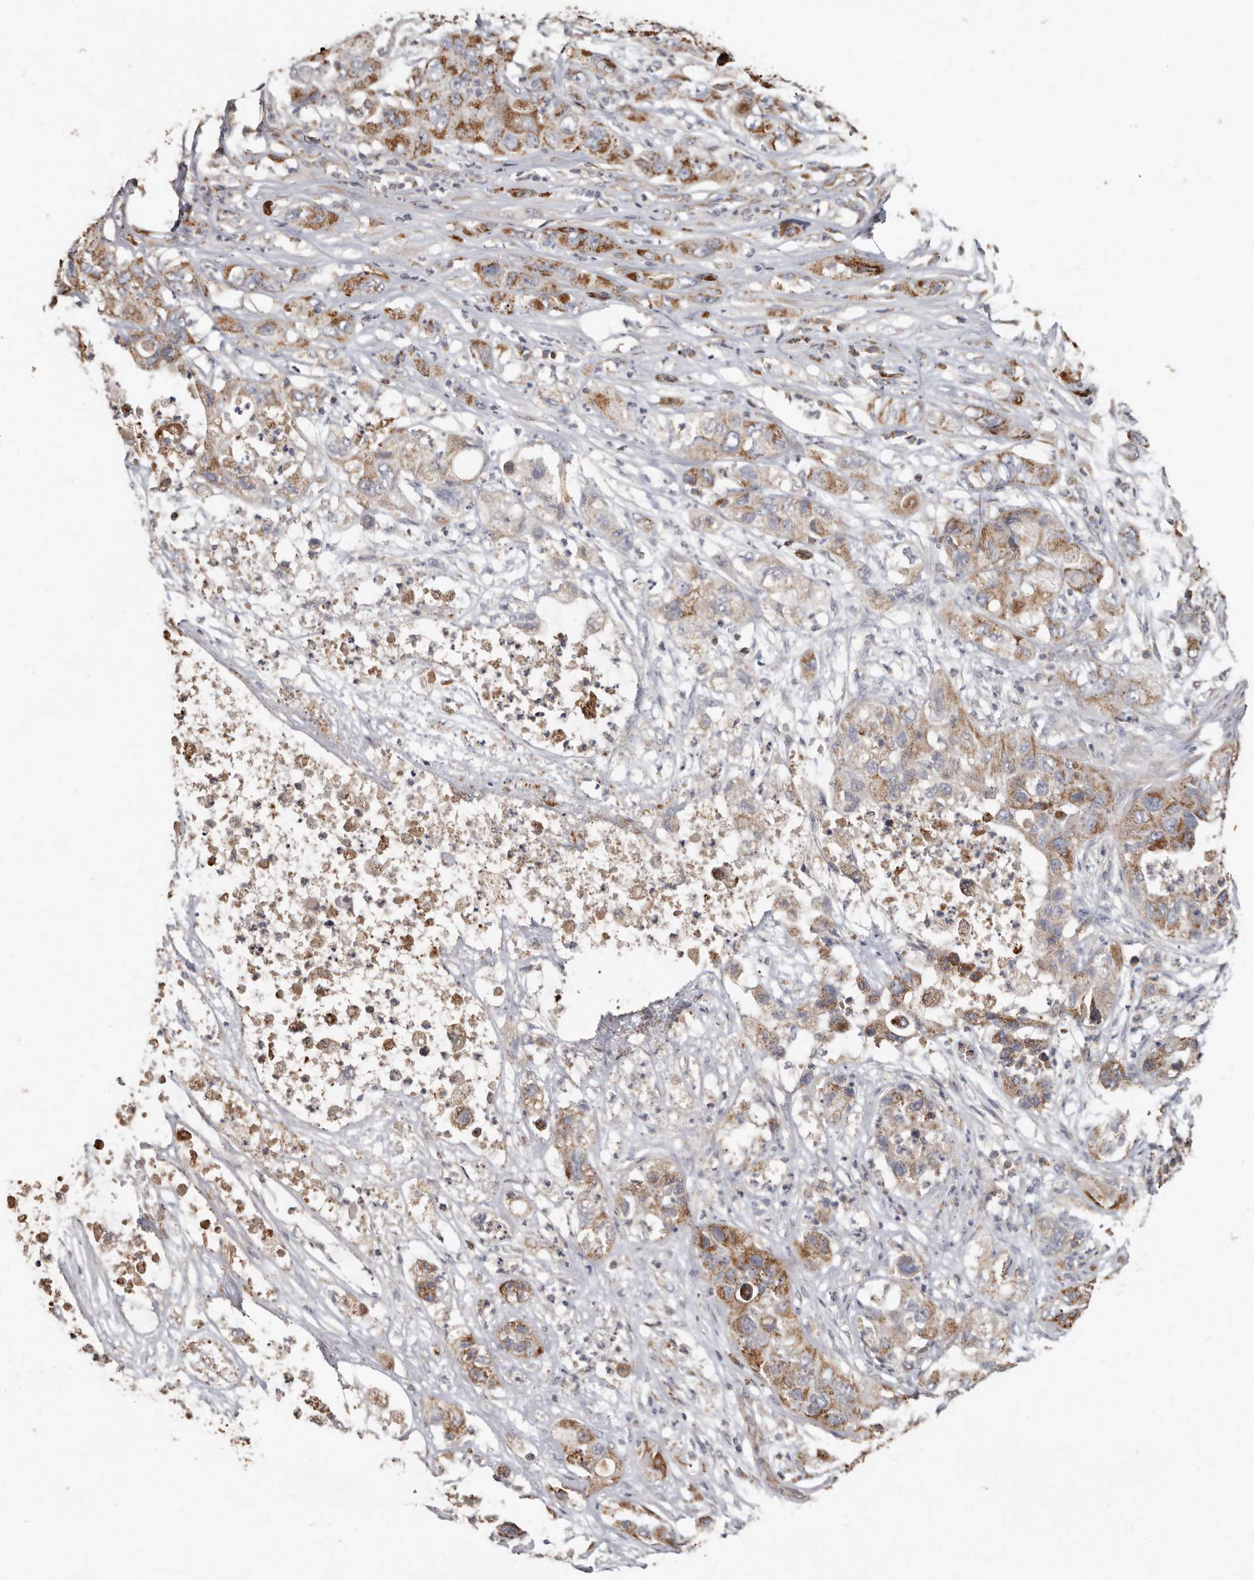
{"staining": {"intensity": "moderate", "quantity": ">75%", "location": "cytoplasmic/membranous"}, "tissue": "pancreatic cancer", "cell_type": "Tumor cells", "image_type": "cancer", "snomed": [{"axis": "morphology", "description": "Adenocarcinoma, NOS"}, {"axis": "topography", "description": "Pancreas"}], "caption": "Moderate cytoplasmic/membranous protein expression is identified in about >75% of tumor cells in adenocarcinoma (pancreatic).", "gene": "KIF26B", "patient": {"sex": "female", "age": 78}}